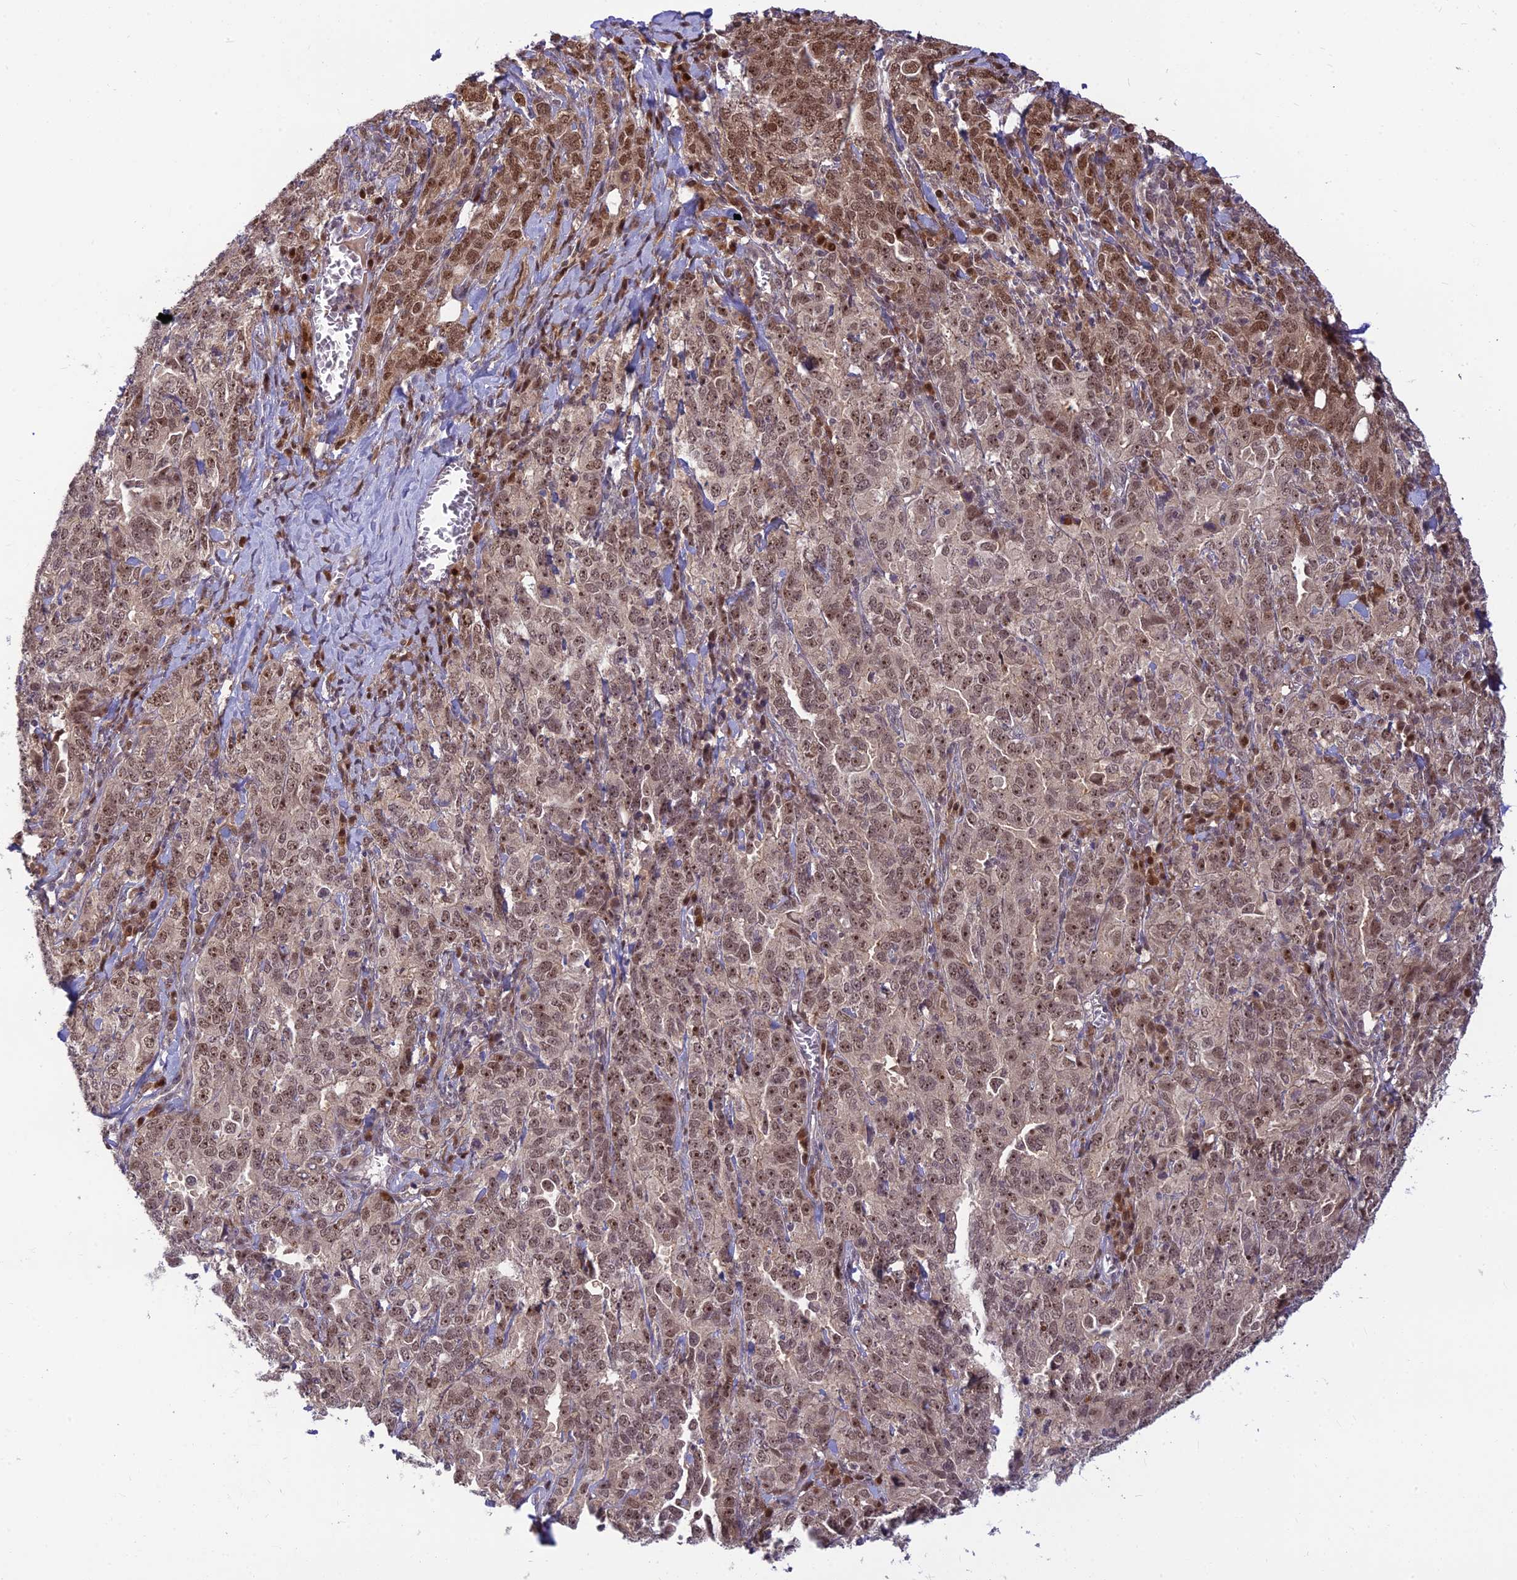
{"staining": {"intensity": "moderate", "quantity": ">75%", "location": "nuclear"}, "tissue": "ovarian cancer", "cell_type": "Tumor cells", "image_type": "cancer", "snomed": [{"axis": "morphology", "description": "Carcinoma, endometroid"}, {"axis": "topography", "description": "Ovary"}], "caption": "About >75% of tumor cells in ovarian endometroid carcinoma exhibit moderate nuclear protein staining as visualized by brown immunohistochemical staining.", "gene": "ASPDH", "patient": {"sex": "female", "age": 62}}